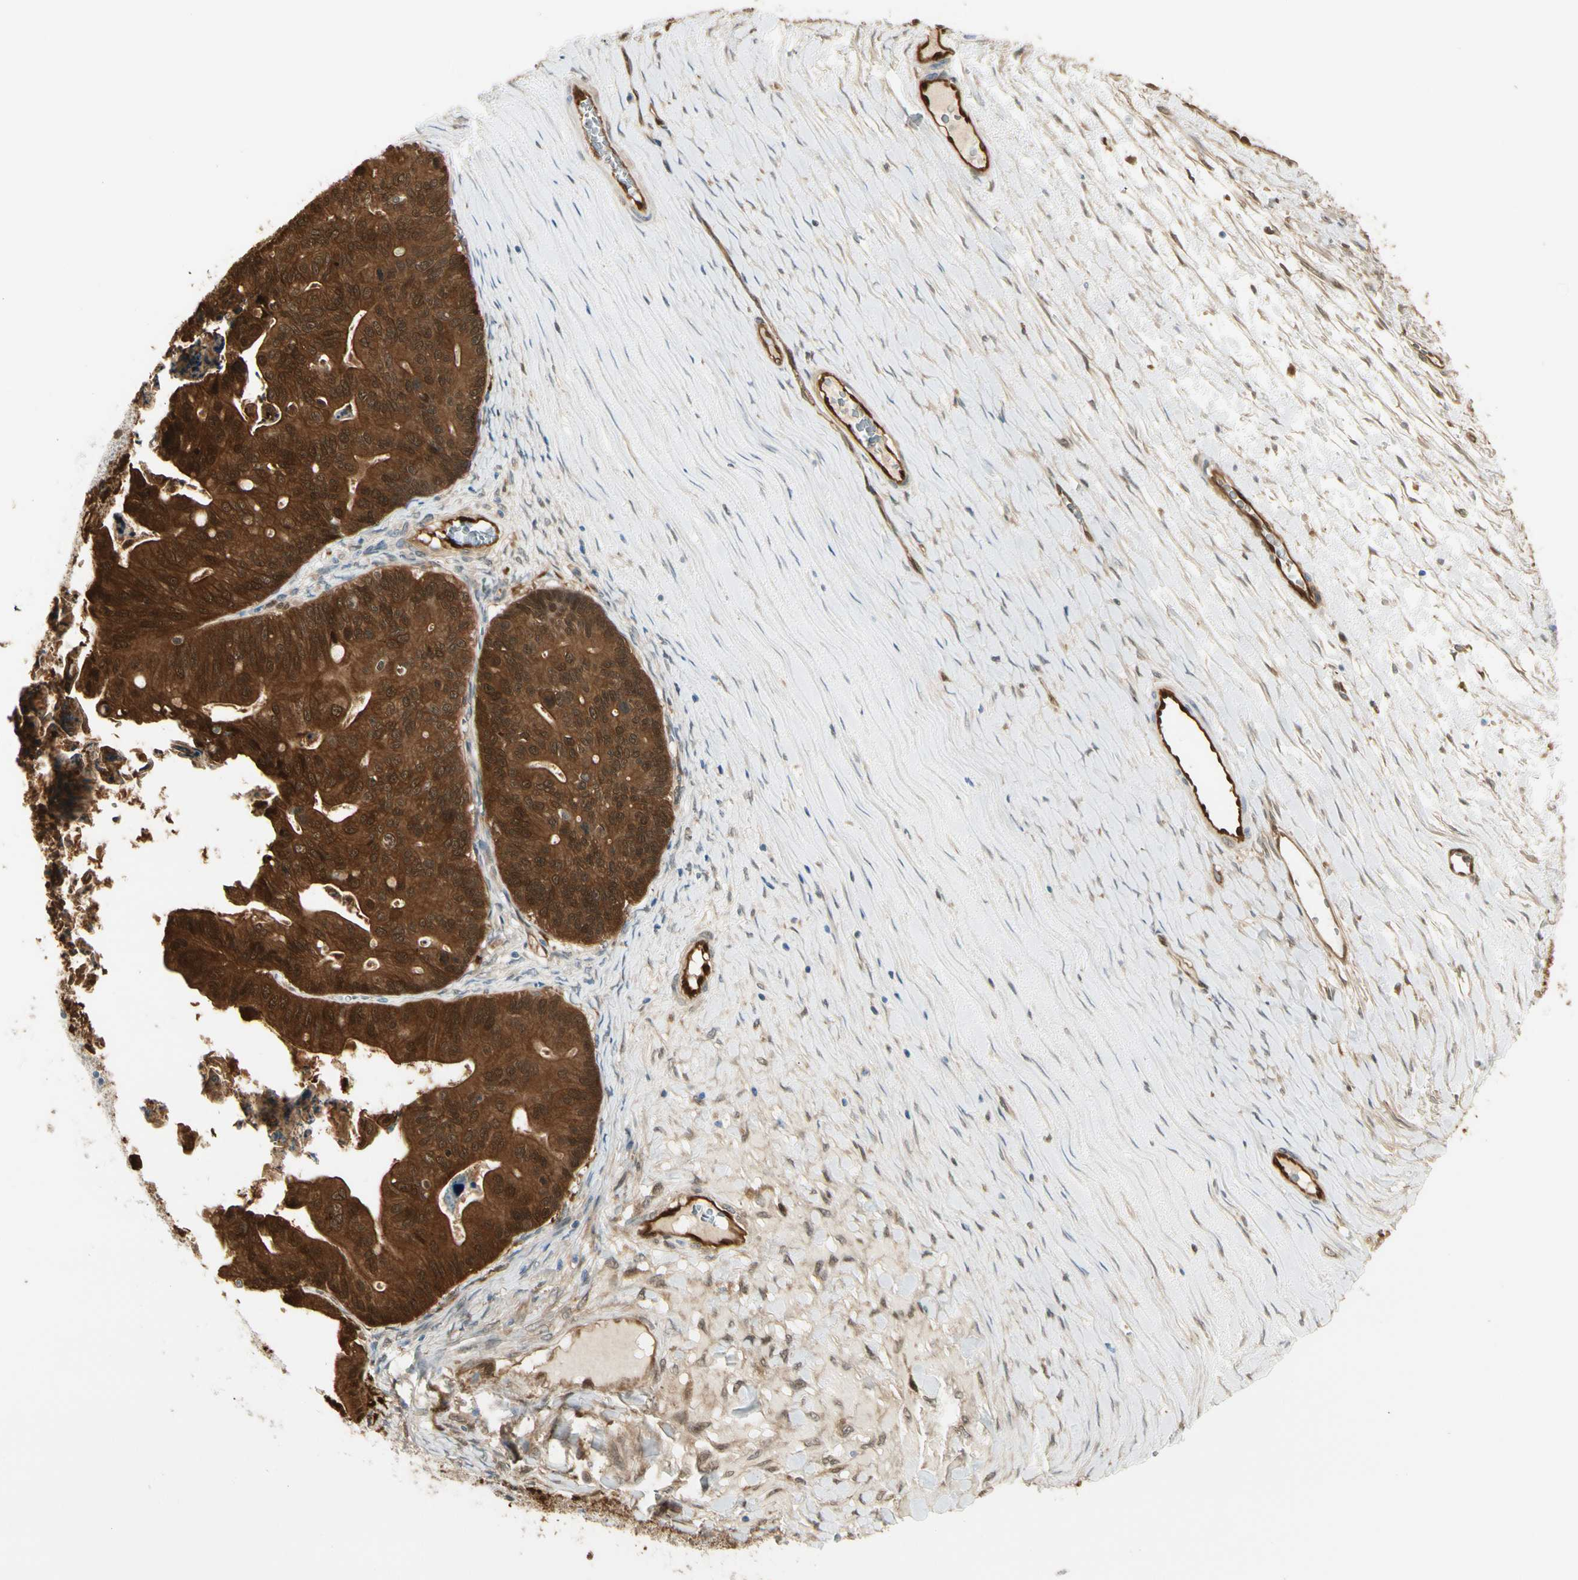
{"staining": {"intensity": "strong", "quantity": ">75%", "location": "cytoplasmic/membranous,nuclear"}, "tissue": "ovarian cancer", "cell_type": "Tumor cells", "image_type": "cancer", "snomed": [{"axis": "morphology", "description": "Cystadenocarcinoma, mucinous, NOS"}, {"axis": "topography", "description": "Ovary"}], "caption": "DAB (3,3'-diaminobenzidine) immunohistochemical staining of human ovarian cancer demonstrates strong cytoplasmic/membranous and nuclear protein expression in approximately >75% of tumor cells. (Stains: DAB (3,3'-diaminobenzidine) in brown, nuclei in blue, Microscopy: brightfield microscopy at high magnification).", "gene": "SERPINB6", "patient": {"sex": "female", "age": 37}}